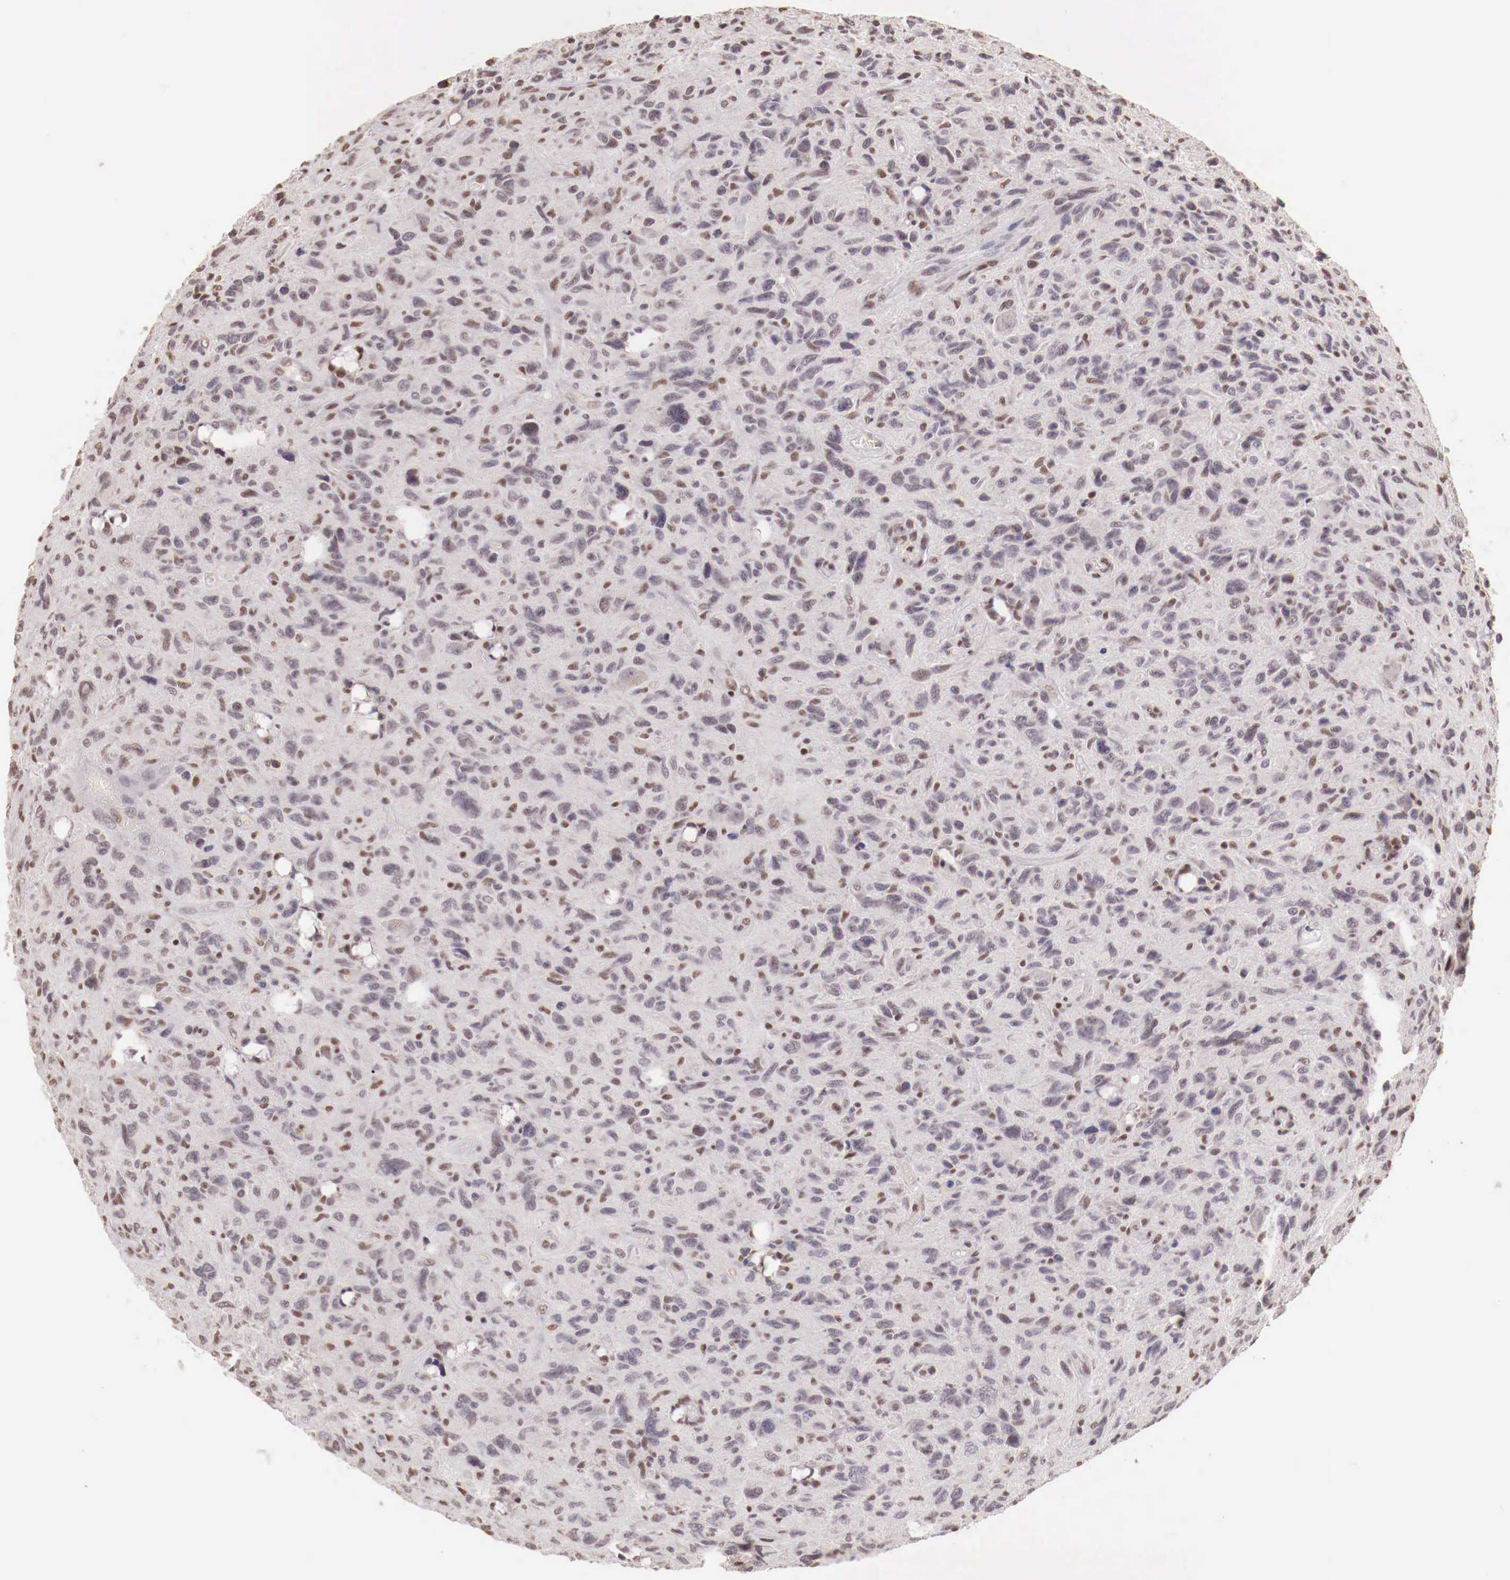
{"staining": {"intensity": "weak", "quantity": "<25%", "location": "nuclear"}, "tissue": "glioma", "cell_type": "Tumor cells", "image_type": "cancer", "snomed": [{"axis": "morphology", "description": "Glioma, malignant, High grade"}, {"axis": "topography", "description": "Brain"}], "caption": "Immunohistochemistry (IHC) of human glioma reveals no positivity in tumor cells.", "gene": "SP1", "patient": {"sex": "female", "age": 60}}